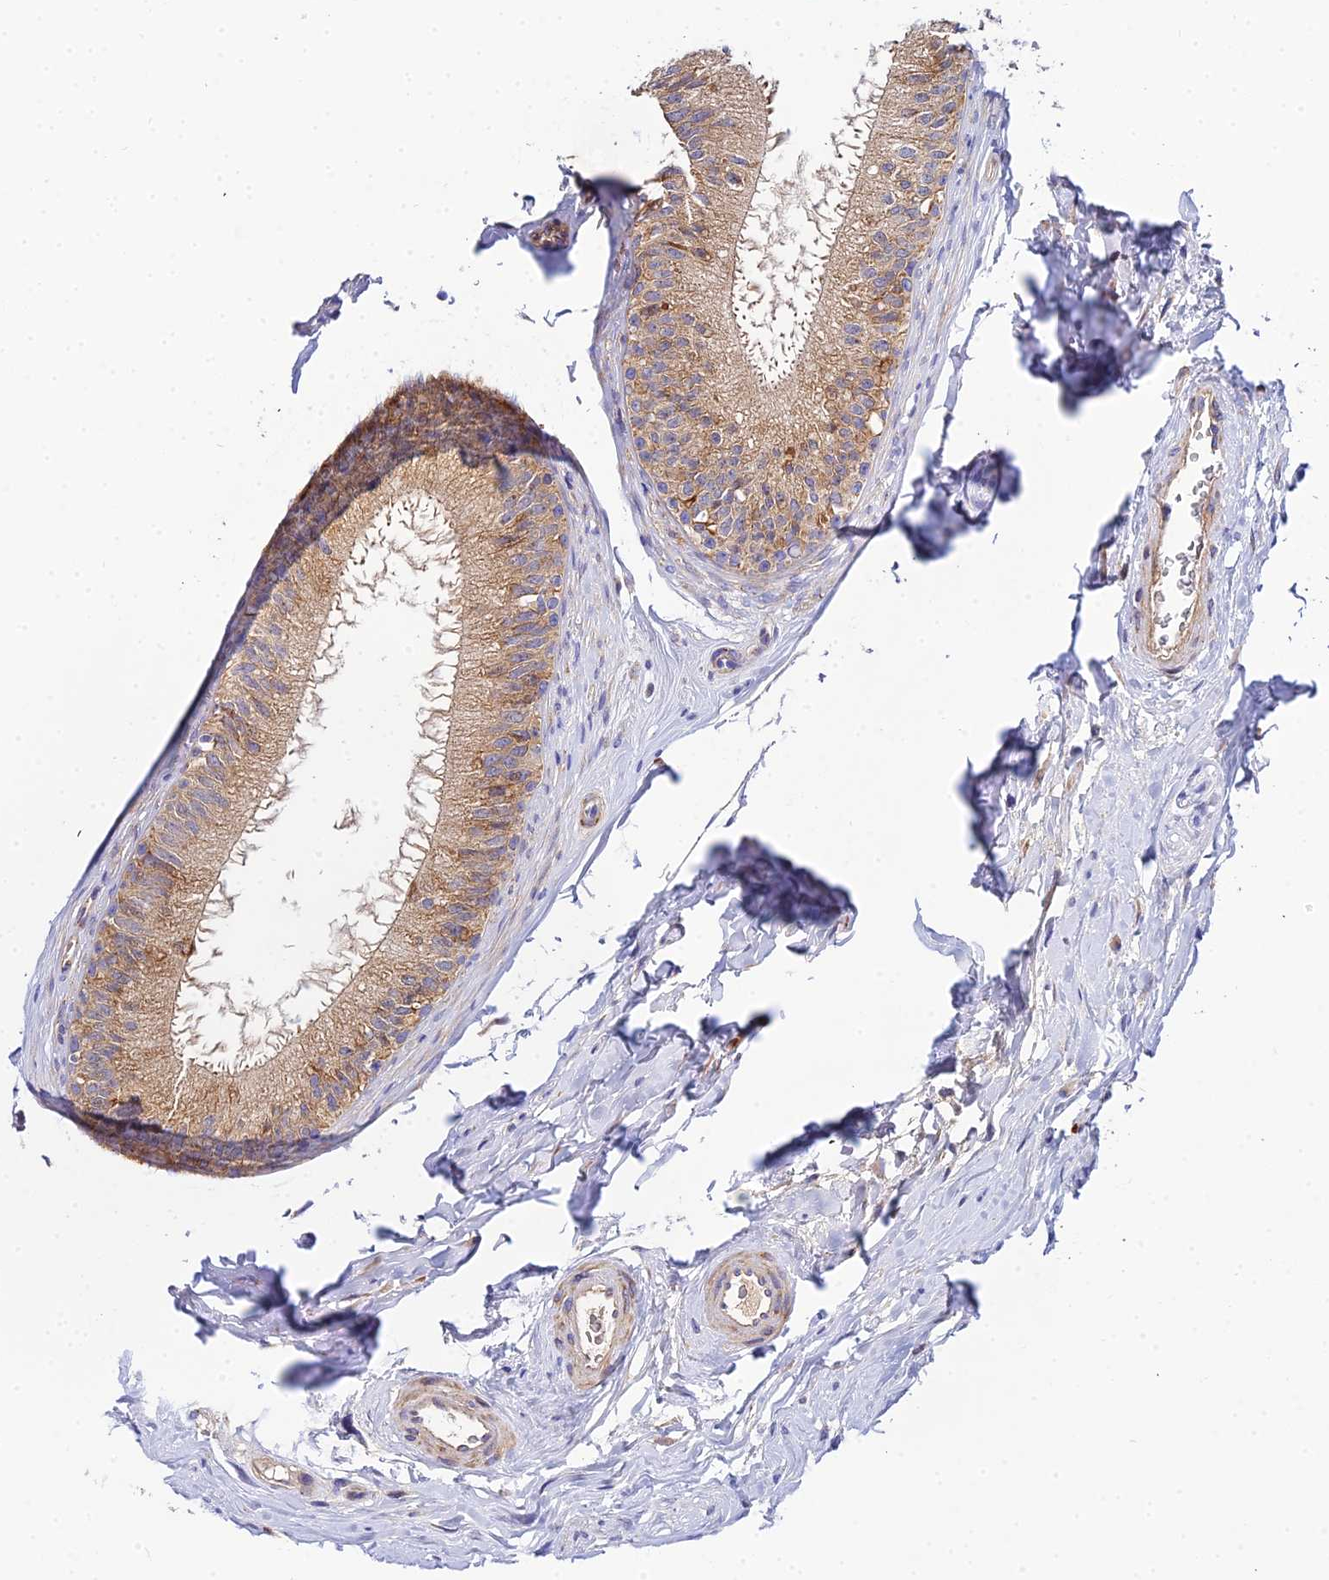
{"staining": {"intensity": "moderate", "quantity": ">75%", "location": "cytoplasmic/membranous"}, "tissue": "epididymis", "cell_type": "Glandular cells", "image_type": "normal", "snomed": [{"axis": "morphology", "description": "Normal tissue, NOS"}, {"axis": "topography", "description": "Epididymis"}], "caption": "Human epididymis stained for a protein (brown) reveals moderate cytoplasmic/membranous positive positivity in about >75% of glandular cells.", "gene": "ACOT1", "patient": {"sex": "male", "age": 33}}